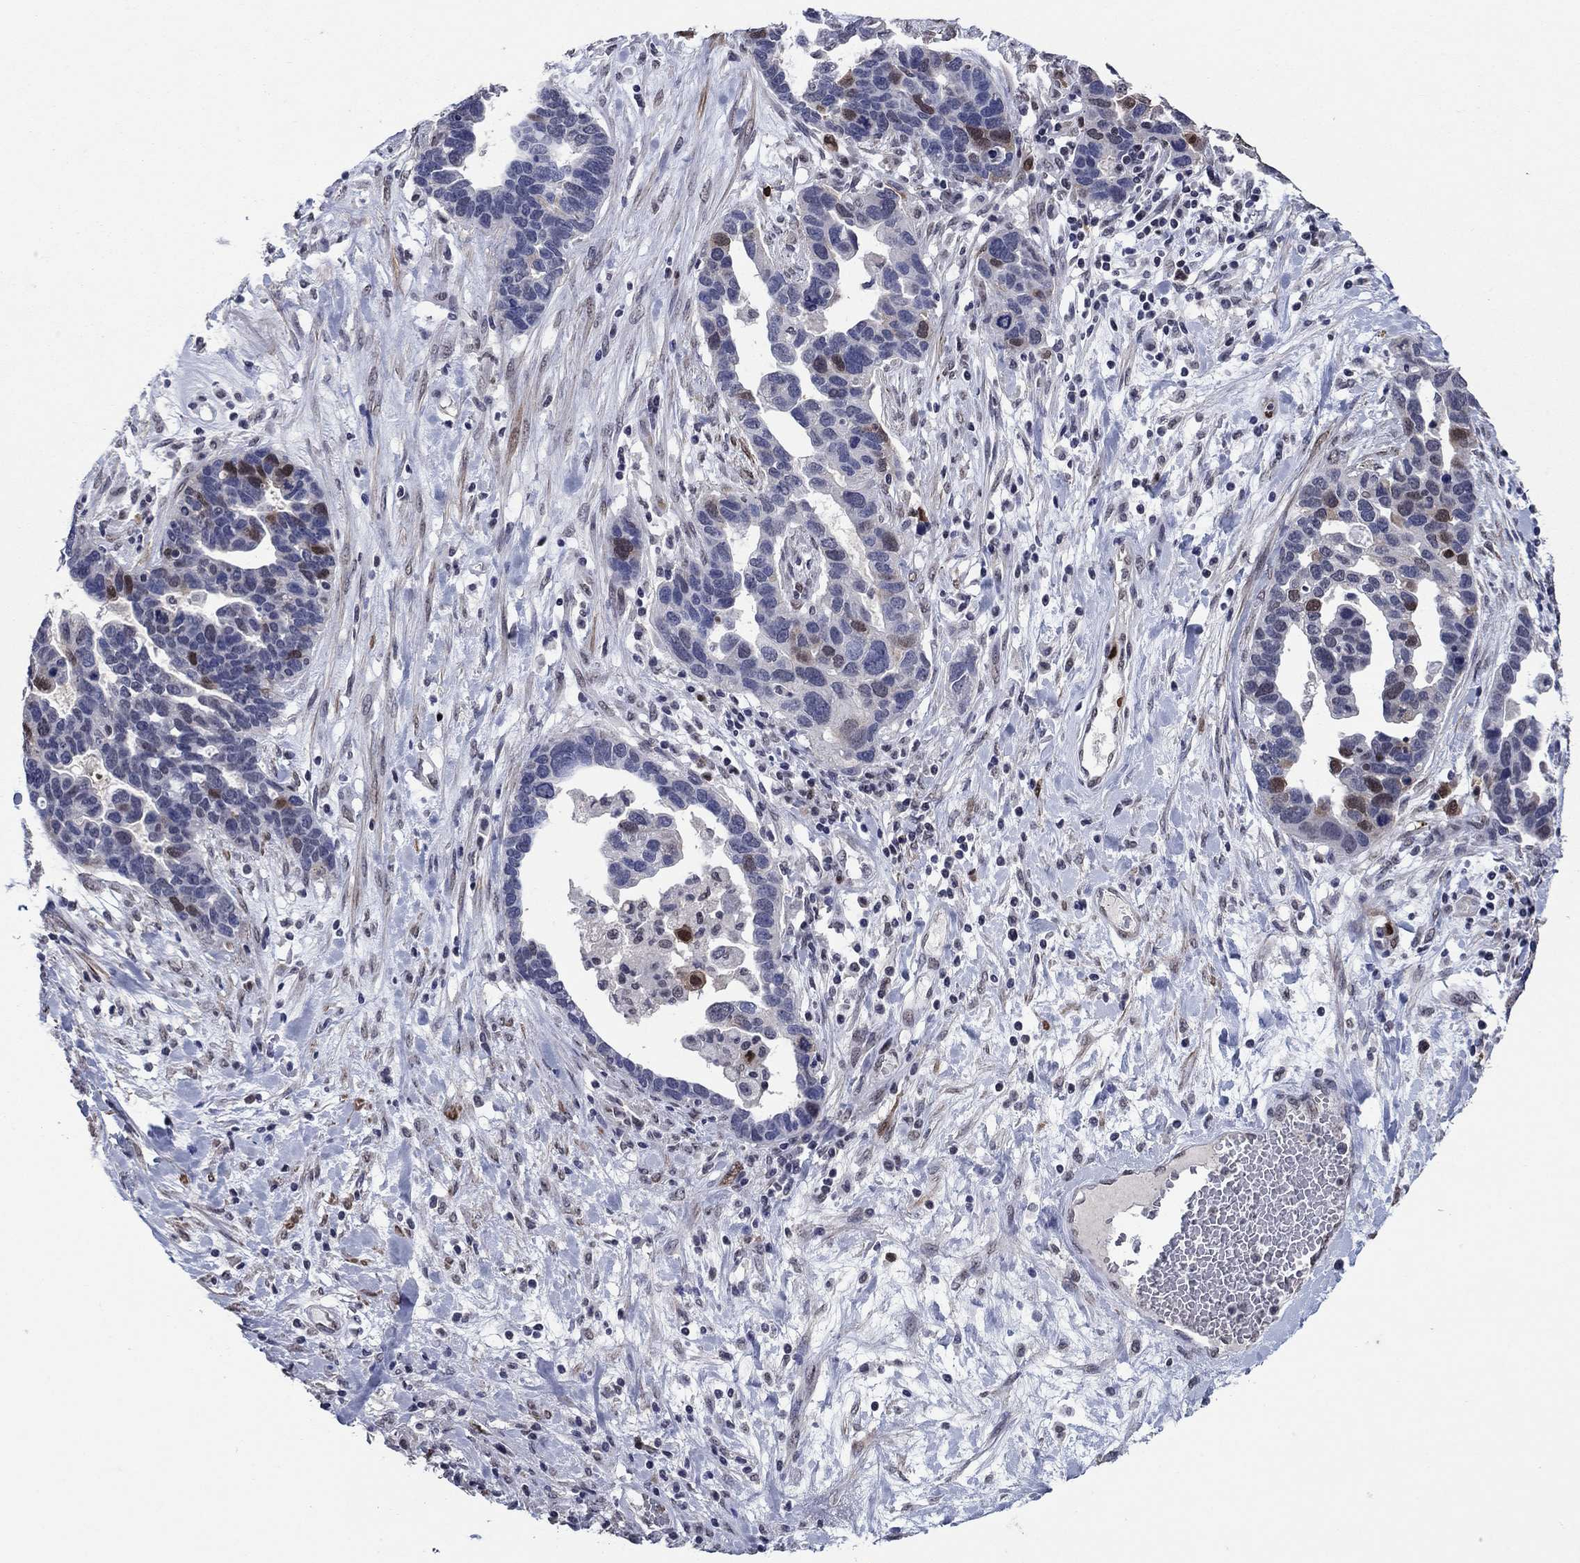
{"staining": {"intensity": "moderate", "quantity": "<25%", "location": "nuclear"}, "tissue": "ovarian cancer", "cell_type": "Tumor cells", "image_type": "cancer", "snomed": [{"axis": "morphology", "description": "Cystadenocarcinoma, serous, NOS"}, {"axis": "topography", "description": "Ovary"}], "caption": "A brown stain labels moderate nuclear positivity of a protein in human ovarian cancer (serous cystadenocarcinoma) tumor cells.", "gene": "TYMS", "patient": {"sex": "female", "age": 54}}